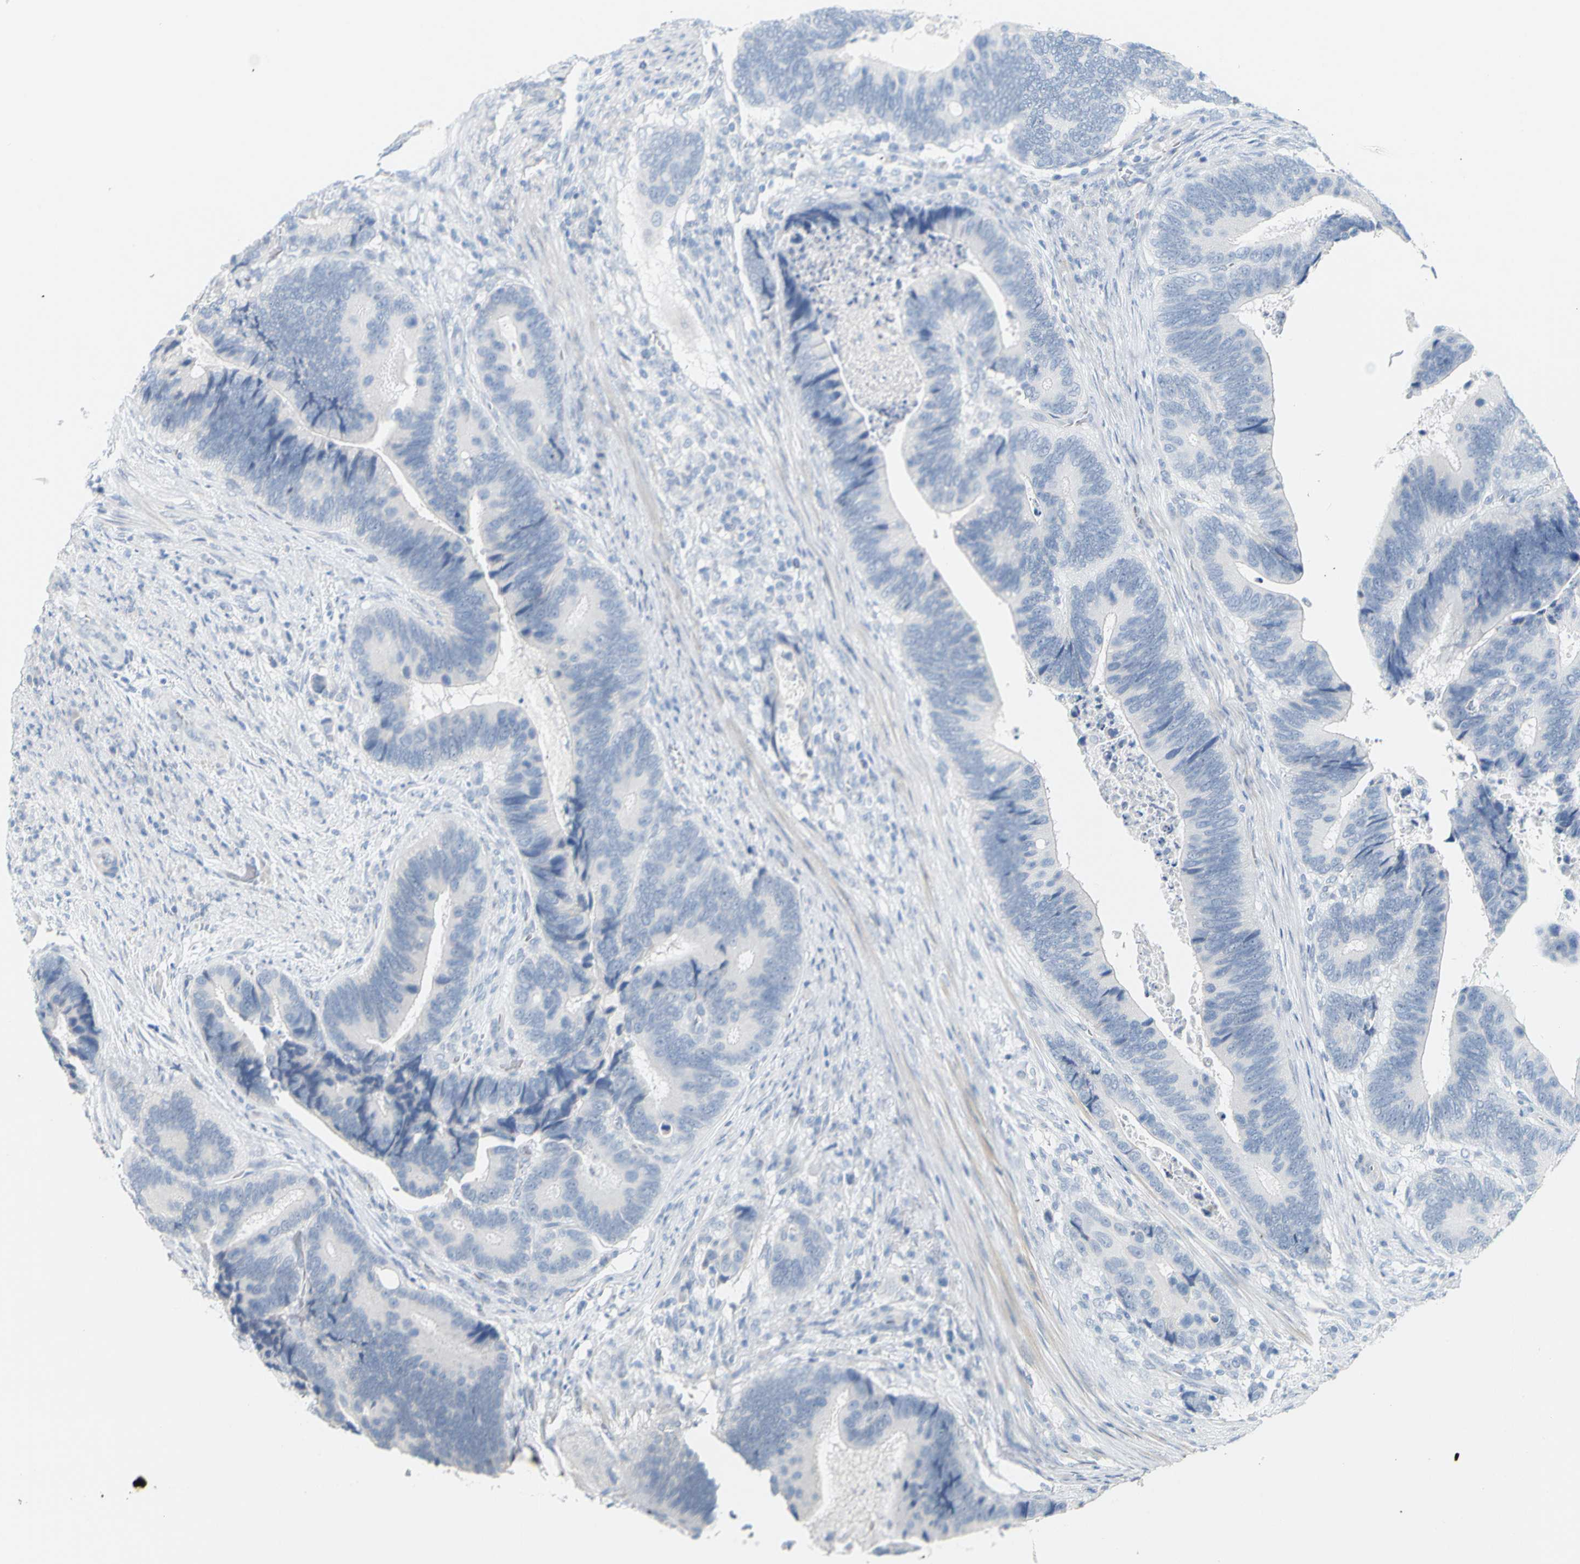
{"staining": {"intensity": "negative", "quantity": "none", "location": "none"}, "tissue": "colorectal cancer", "cell_type": "Tumor cells", "image_type": "cancer", "snomed": [{"axis": "morphology", "description": "Inflammation, NOS"}, {"axis": "morphology", "description": "Adenocarcinoma, NOS"}, {"axis": "topography", "description": "Colon"}], "caption": "This is an IHC photomicrograph of colorectal cancer (adenocarcinoma). There is no expression in tumor cells.", "gene": "OPN1SW", "patient": {"sex": "male", "age": 72}}